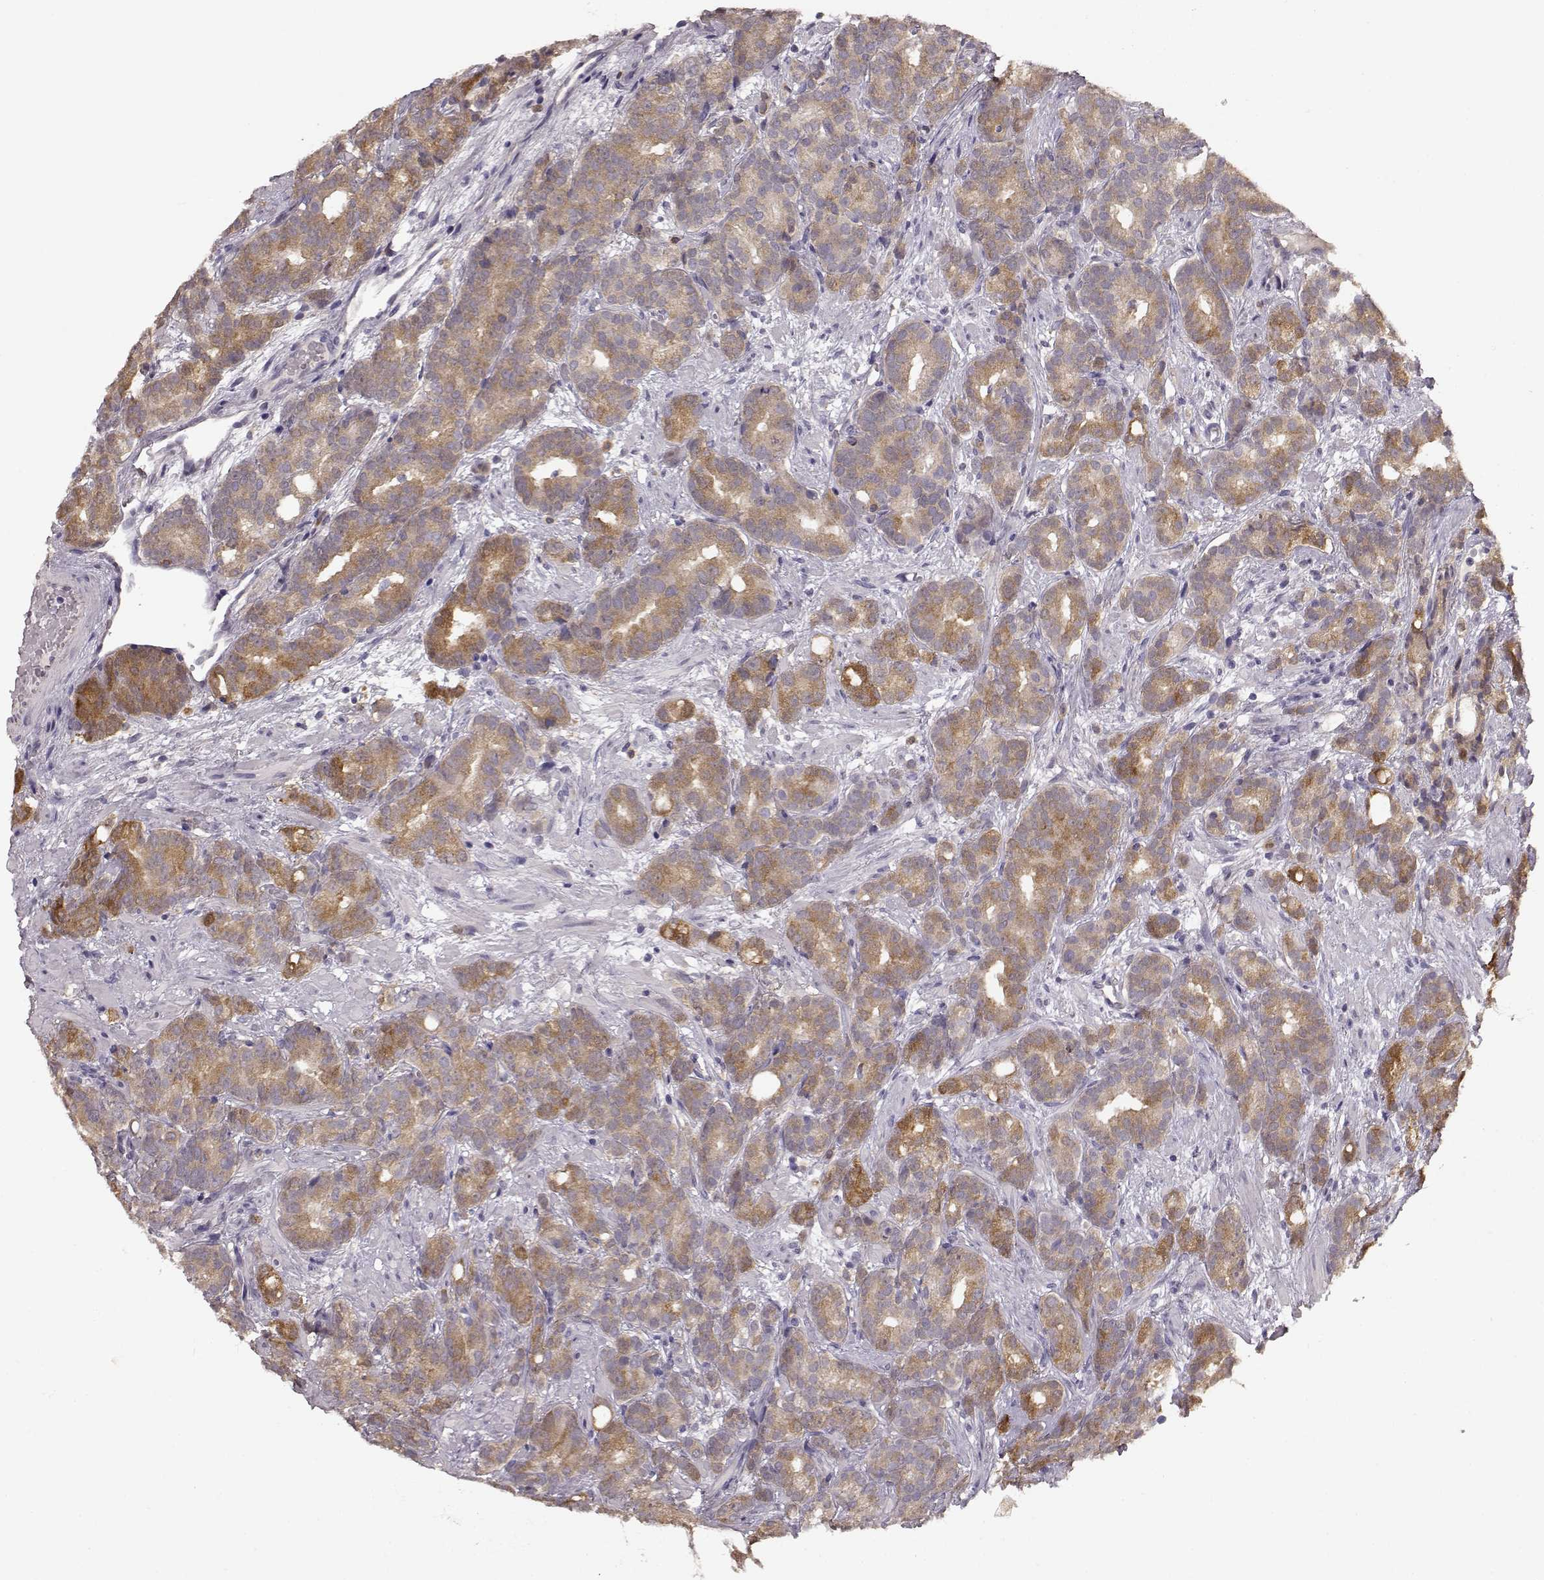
{"staining": {"intensity": "moderate", "quantity": ">75%", "location": "cytoplasmic/membranous"}, "tissue": "prostate cancer", "cell_type": "Tumor cells", "image_type": "cancer", "snomed": [{"axis": "morphology", "description": "Adenocarcinoma, High grade"}, {"axis": "topography", "description": "Prostate"}], "caption": "High-power microscopy captured an immunohistochemistry (IHC) histopathology image of adenocarcinoma (high-grade) (prostate), revealing moderate cytoplasmic/membranous staining in about >75% of tumor cells. (DAB = brown stain, brightfield microscopy at high magnification).", "gene": "GHR", "patient": {"sex": "male", "age": 90}}